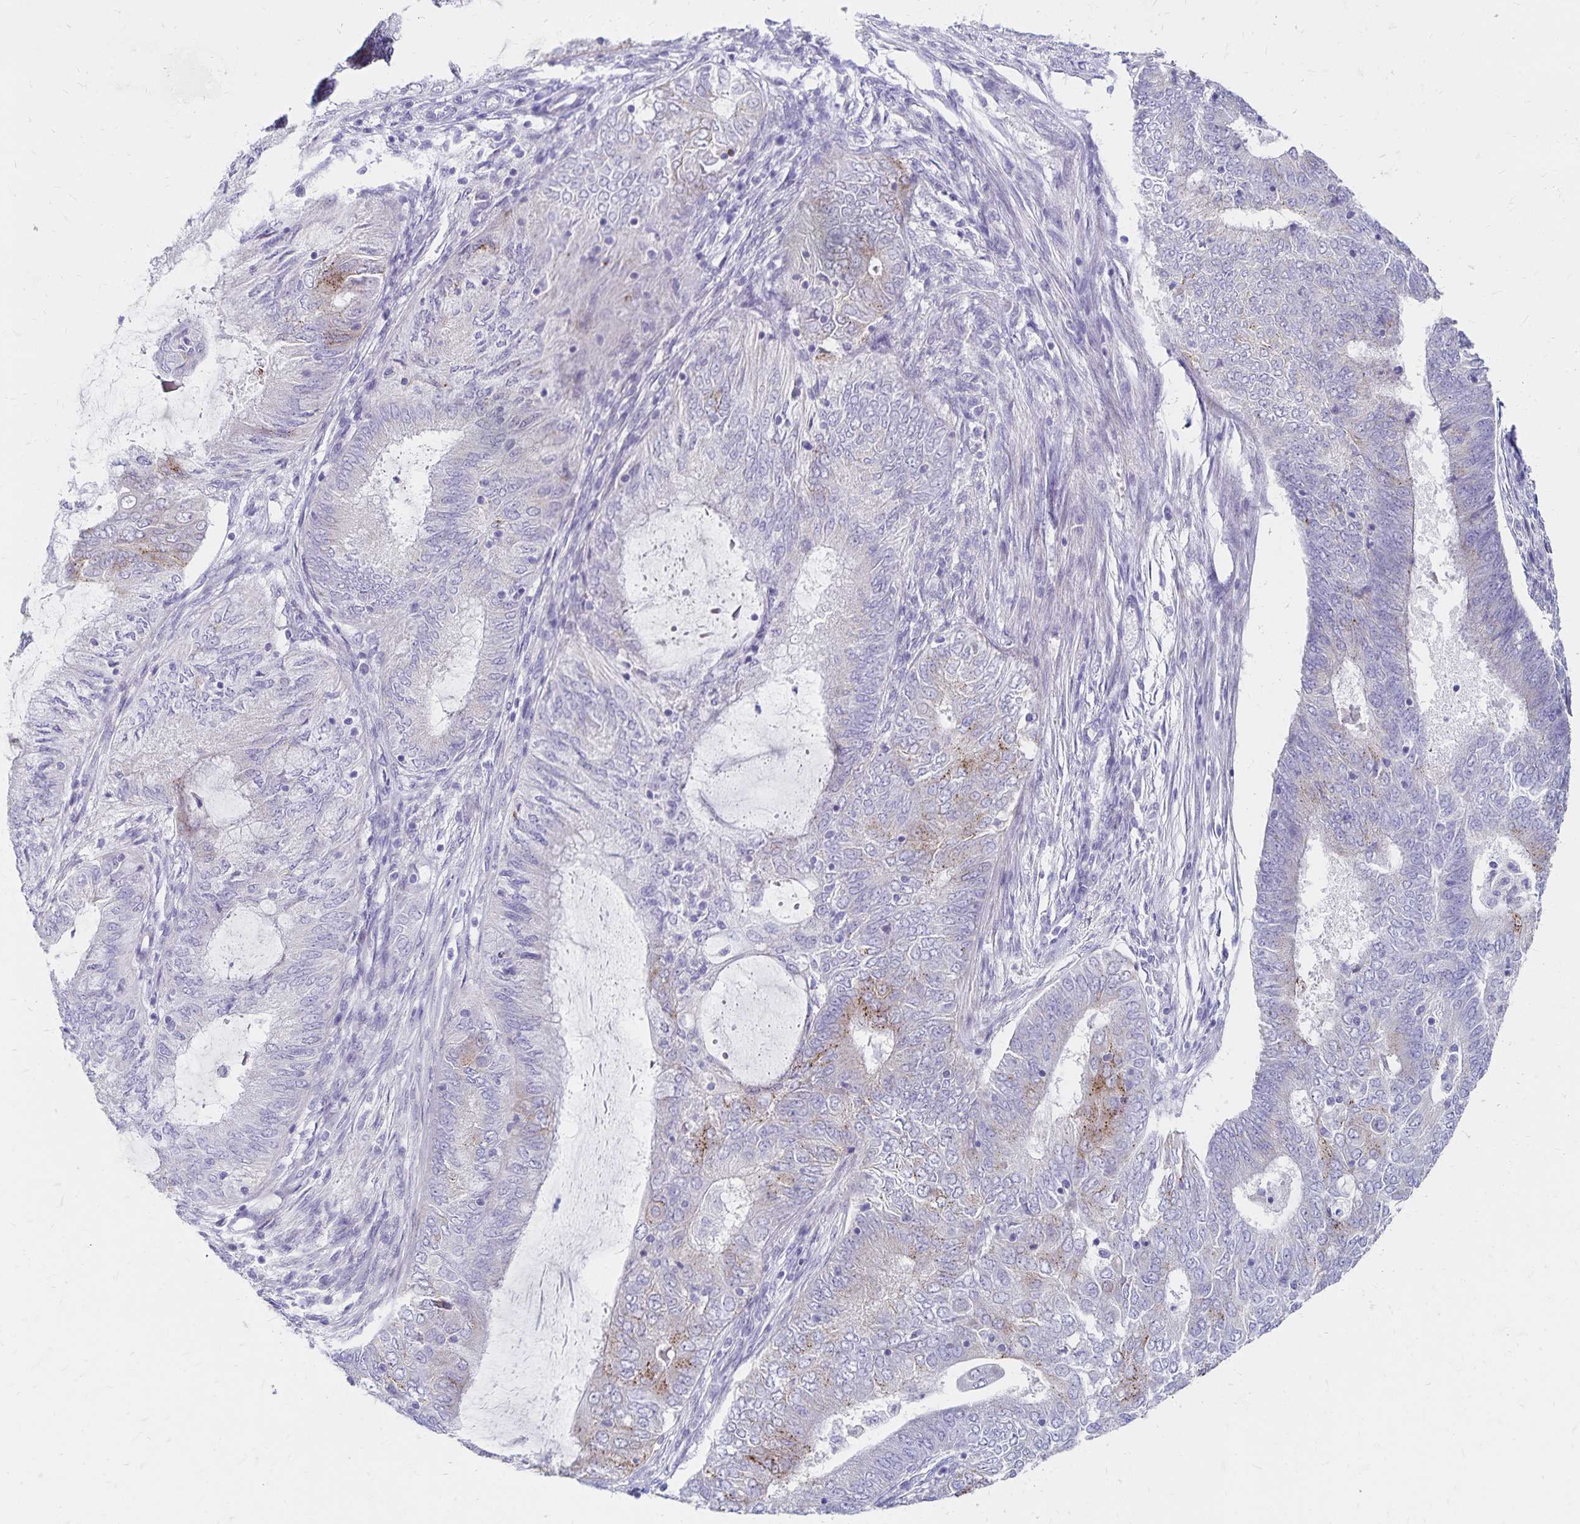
{"staining": {"intensity": "moderate", "quantity": "<25%", "location": "cytoplasmic/membranous"}, "tissue": "endometrial cancer", "cell_type": "Tumor cells", "image_type": "cancer", "snomed": [{"axis": "morphology", "description": "Adenocarcinoma, NOS"}, {"axis": "topography", "description": "Endometrium"}], "caption": "DAB (3,3'-diaminobenzidine) immunohistochemical staining of human adenocarcinoma (endometrial) shows moderate cytoplasmic/membranous protein expression in about <25% of tumor cells.", "gene": "NECAP1", "patient": {"sex": "female", "age": 62}}